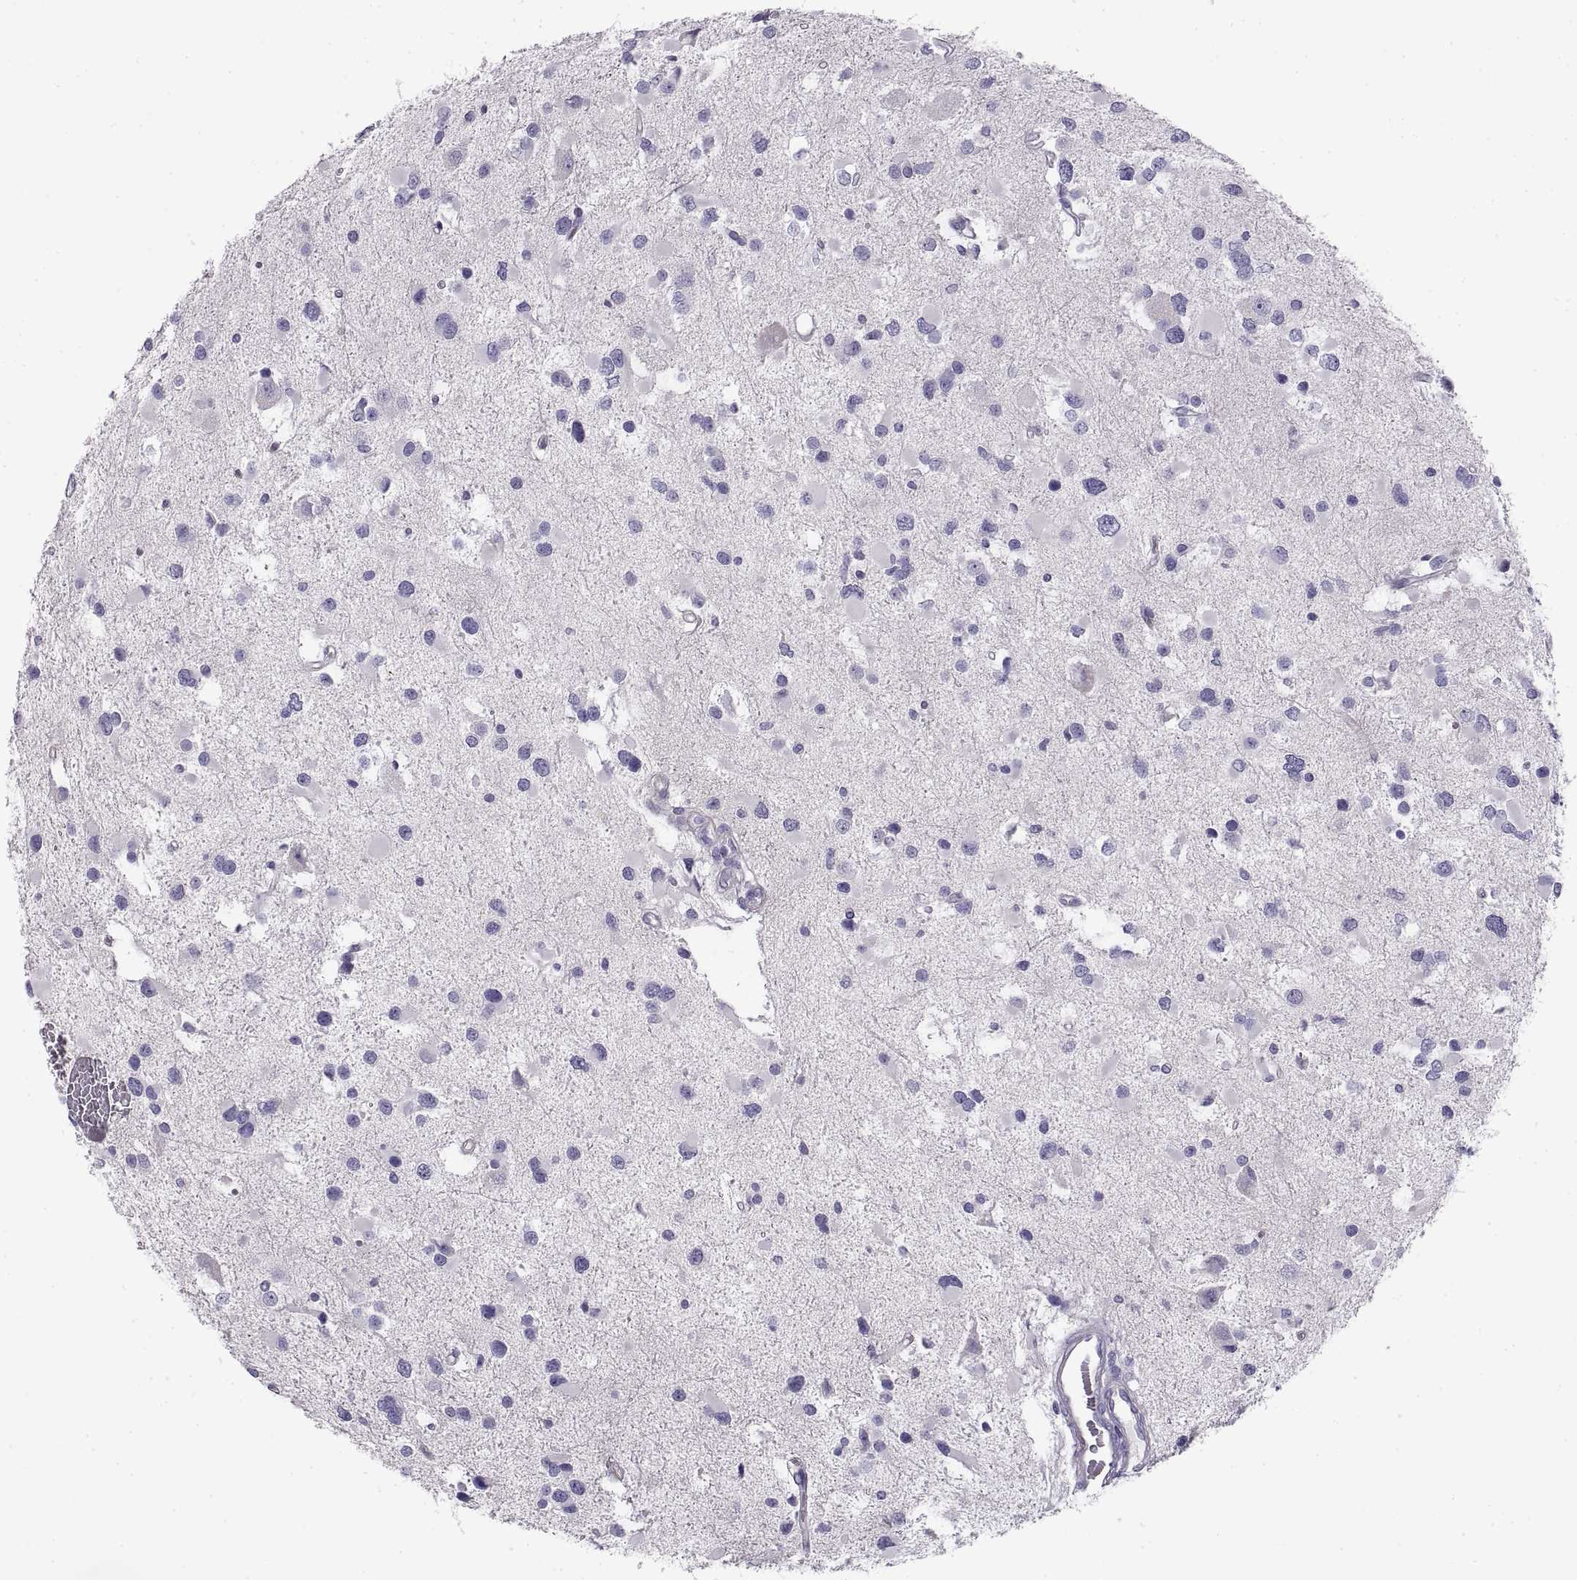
{"staining": {"intensity": "negative", "quantity": "none", "location": "none"}, "tissue": "glioma", "cell_type": "Tumor cells", "image_type": "cancer", "snomed": [{"axis": "morphology", "description": "Glioma, malignant, Low grade"}, {"axis": "topography", "description": "Brain"}], "caption": "DAB immunohistochemical staining of malignant low-grade glioma exhibits no significant positivity in tumor cells.", "gene": "CRYBB3", "patient": {"sex": "female", "age": 32}}